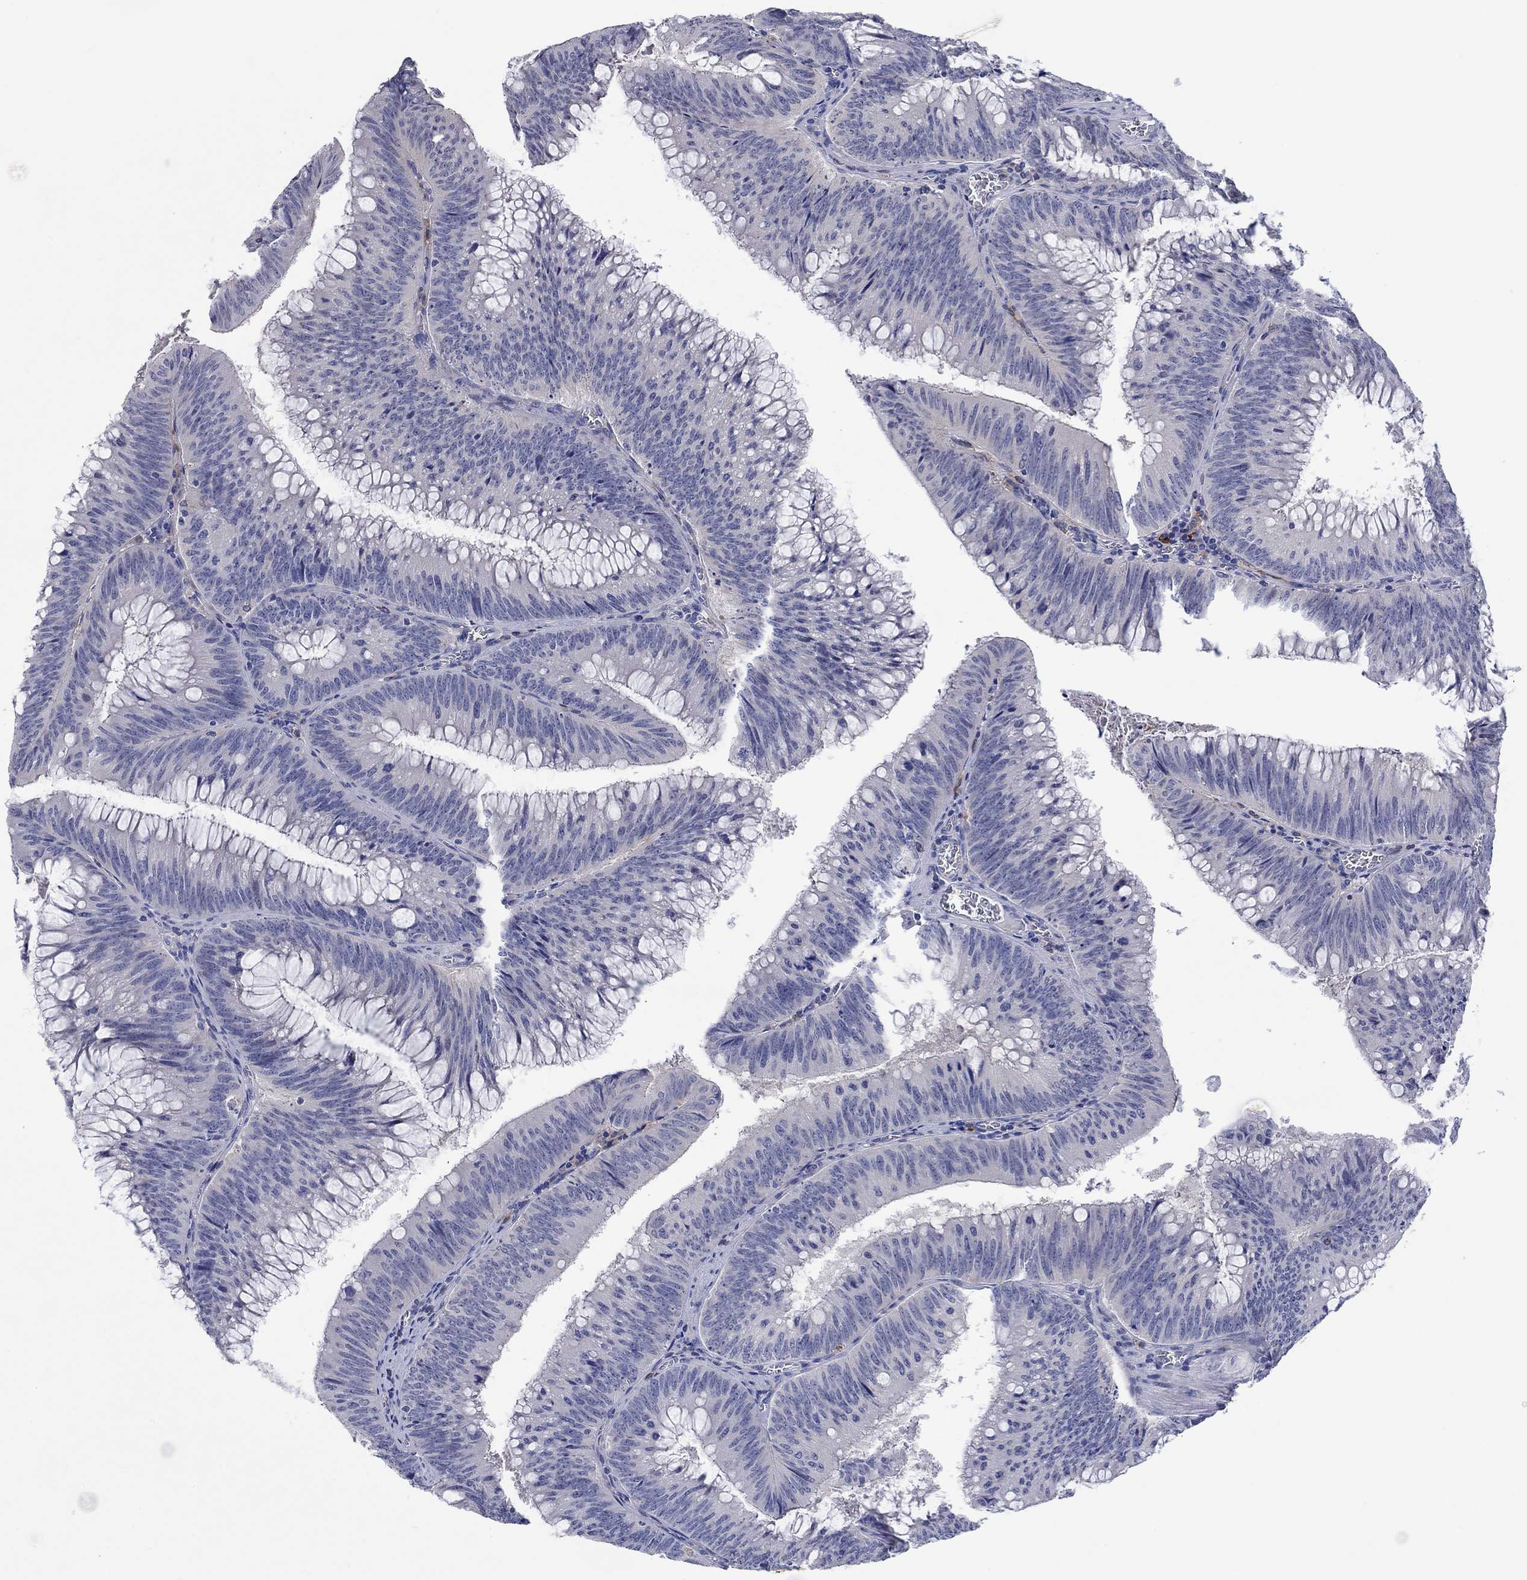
{"staining": {"intensity": "negative", "quantity": "none", "location": "none"}, "tissue": "colorectal cancer", "cell_type": "Tumor cells", "image_type": "cancer", "snomed": [{"axis": "morphology", "description": "Adenocarcinoma, NOS"}, {"axis": "topography", "description": "Rectum"}], "caption": "Immunohistochemistry (IHC) photomicrograph of neoplastic tissue: colorectal cancer (adenocarcinoma) stained with DAB (3,3'-diaminobenzidine) displays no significant protein expression in tumor cells.", "gene": "HDC", "patient": {"sex": "female", "age": 72}}